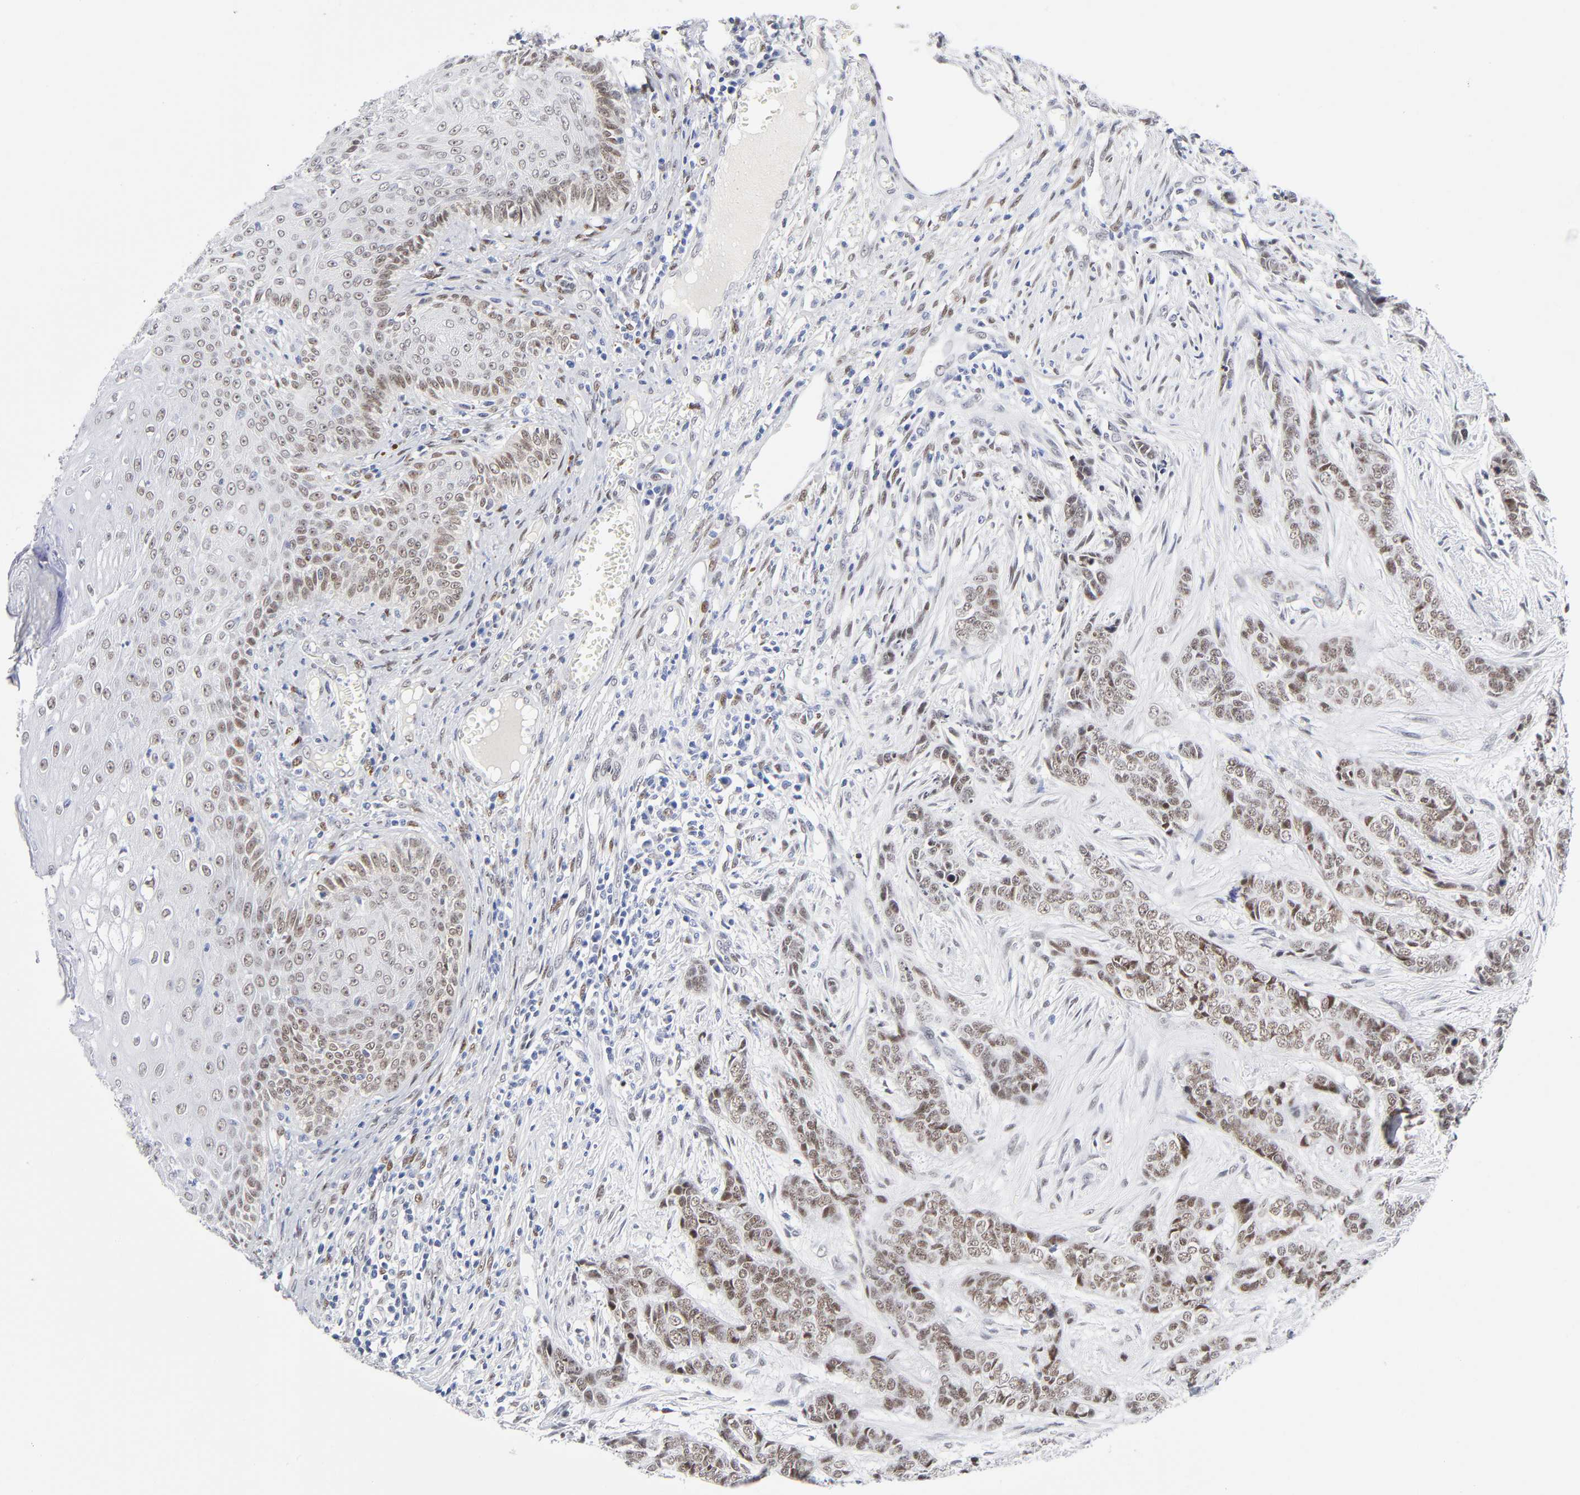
{"staining": {"intensity": "weak", "quantity": ">75%", "location": "nuclear"}, "tissue": "skin cancer", "cell_type": "Tumor cells", "image_type": "cancer", "snomed": [{"axis": "morphology", "description": "Basal cell carcinoma"}, {"axis": "topography", "description": "Skin"}], "caption": "Immunohistochemistry of basal cell carcinoma (skin) shows low levels of weak nuclear expression in approximately >75% of tumor cells.", "gene": "NFIC", "patient": {"sex": "female", "age": 64}}